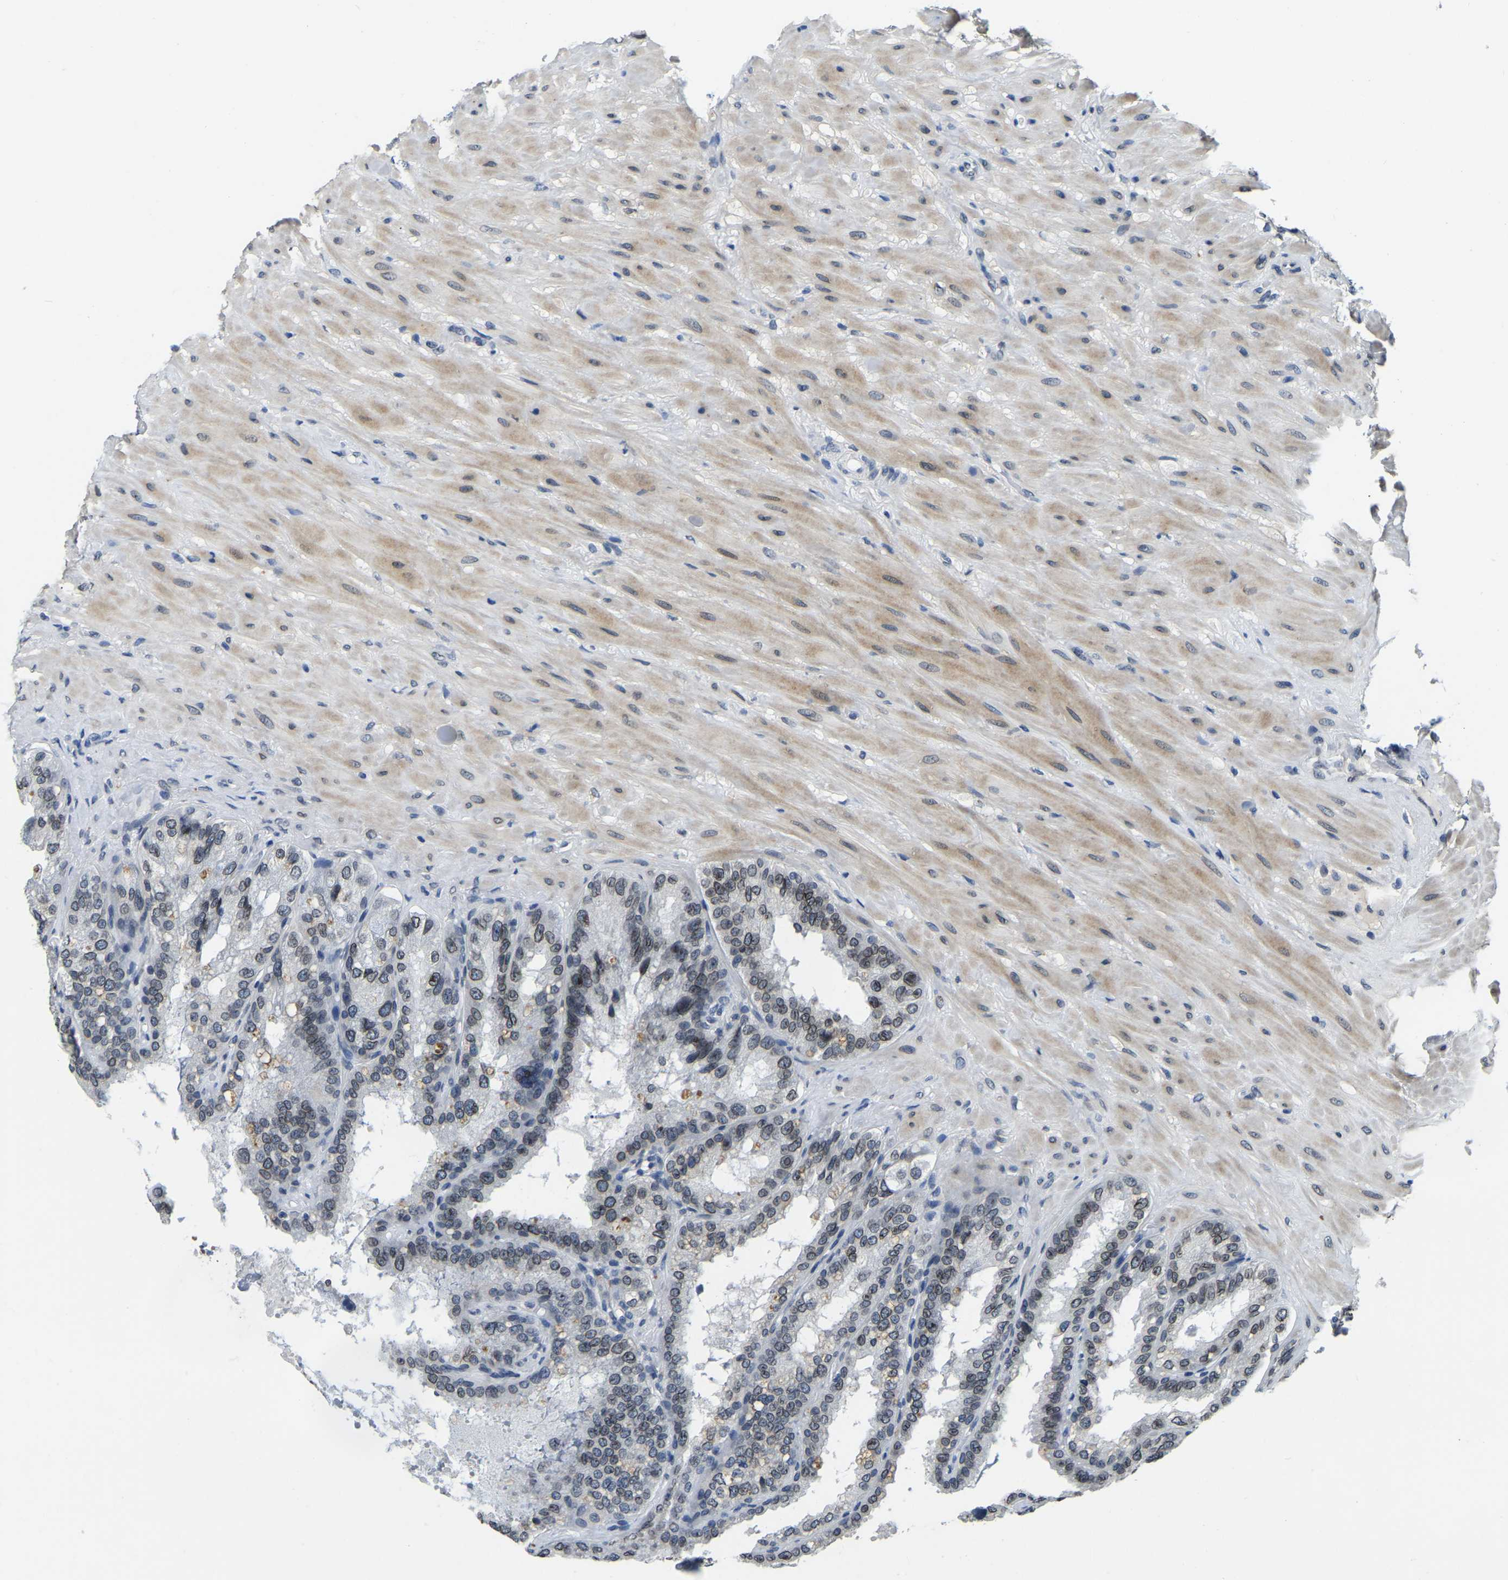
{"staining": {"intensity": "weak", "quantity": ">75%", "location": "cytoplasmic/membranous,nuclear"}, "tissue": "seminal vesicle", "cell_type": "Glandular cells", "image_type": "normal", "snomed": [{"axis": "morphology", "description": "Normal tissue, NOS"}, {"axis": "topography", "description": "Seminal veicle"}], "caption": "A high-resolution micrograph shows IHC staining of benign seminal vesicle, which shows weak cytoplasmic/membranous,nuclear staining in approximately >75% of glandular cells.", "gene": "RANBP2", "patient": {"sex": "male", "age": 68}}